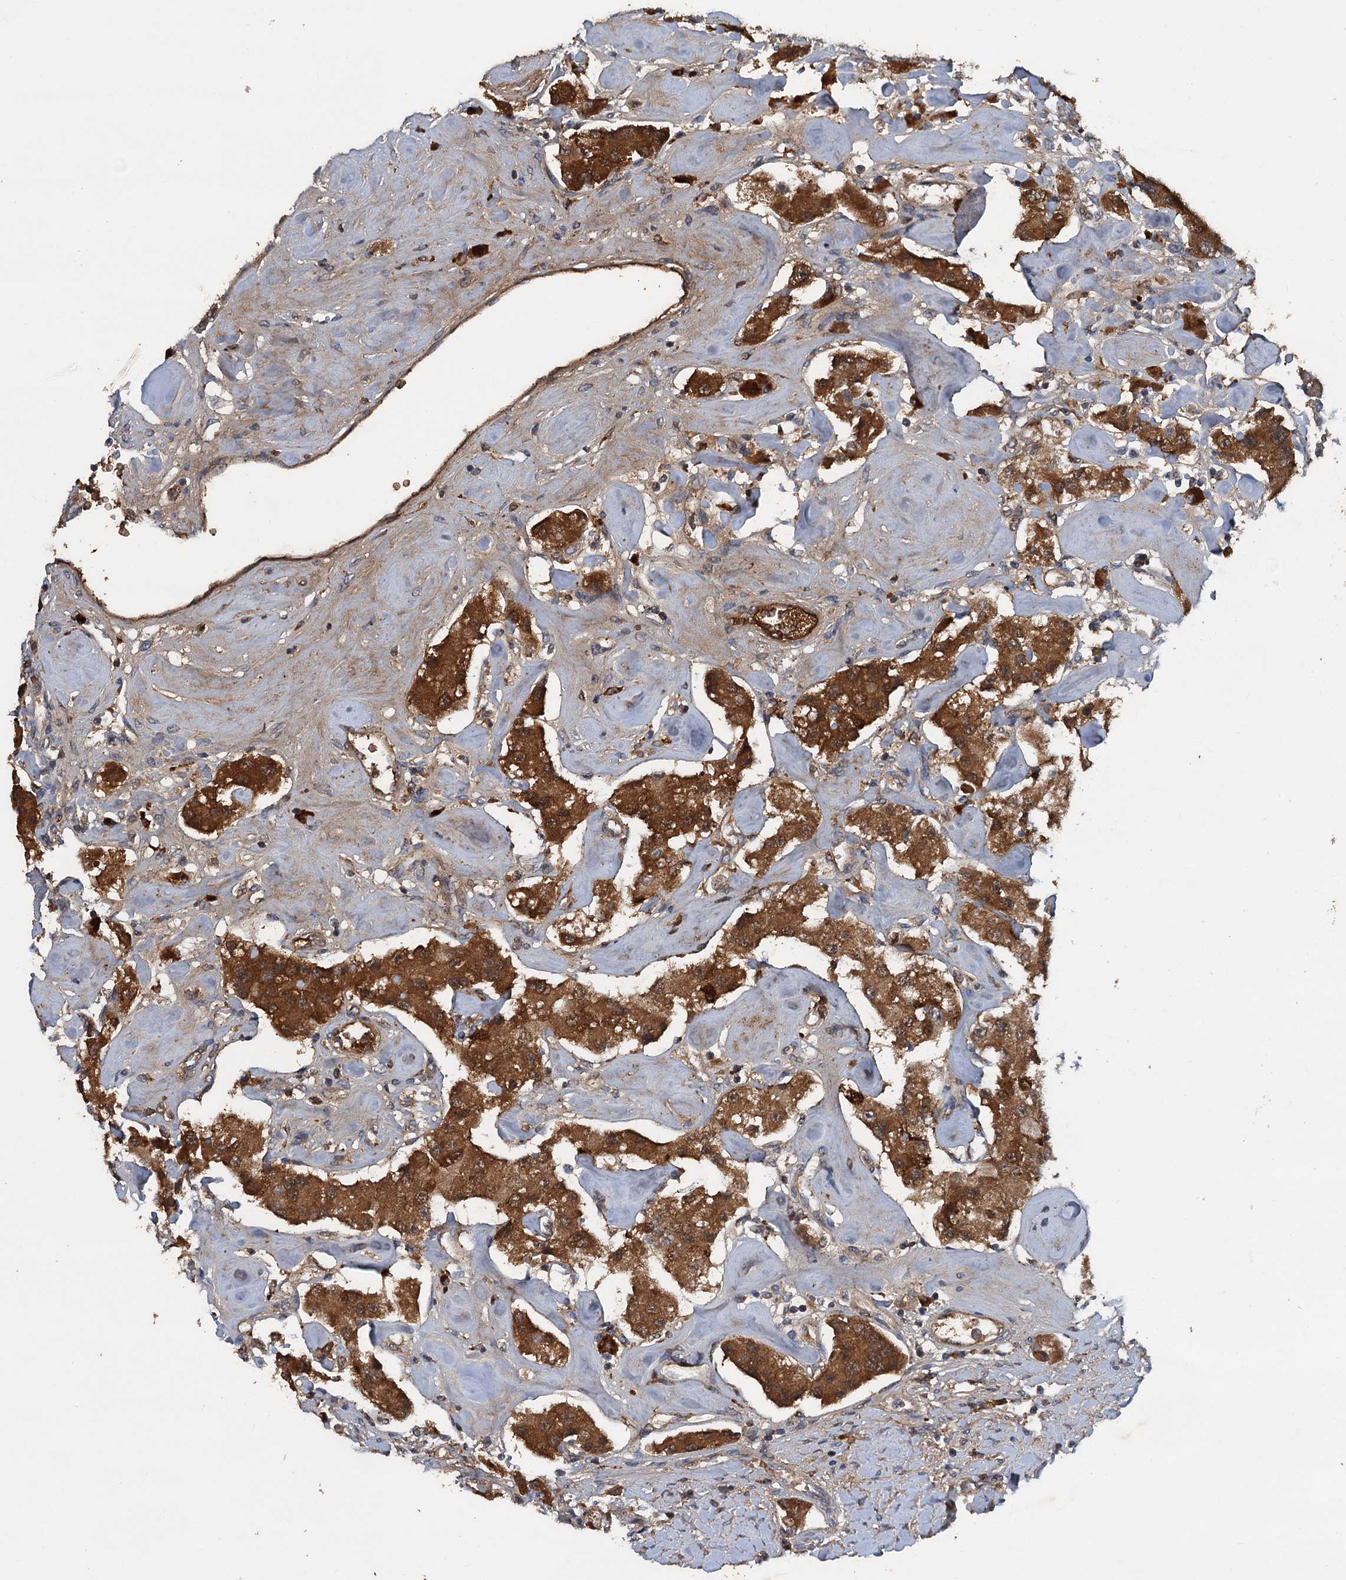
{"staining": {"intensity": "strong", "quantity": ">75%", "location": "cytoplasmic/membranous"}, "tissue": "carcinoid", "cell_type": "Tumor cells", "image_type": "cancer", "snomed": [{"axis": "morphology", "description": "Carcinoid, malignant, NOS"}, {"axis": "topography", "description": "Pancreas"}], "caption": "An immunohistochemistry micrograph of neoplastic tissue is shown. Protein staining in brown labels strong cytoplasmic/membranous positivity in malignant carcinoid within tumor cells.", "gene": "HAPLN3", "patient": {"sex": "male", "age": 41}}